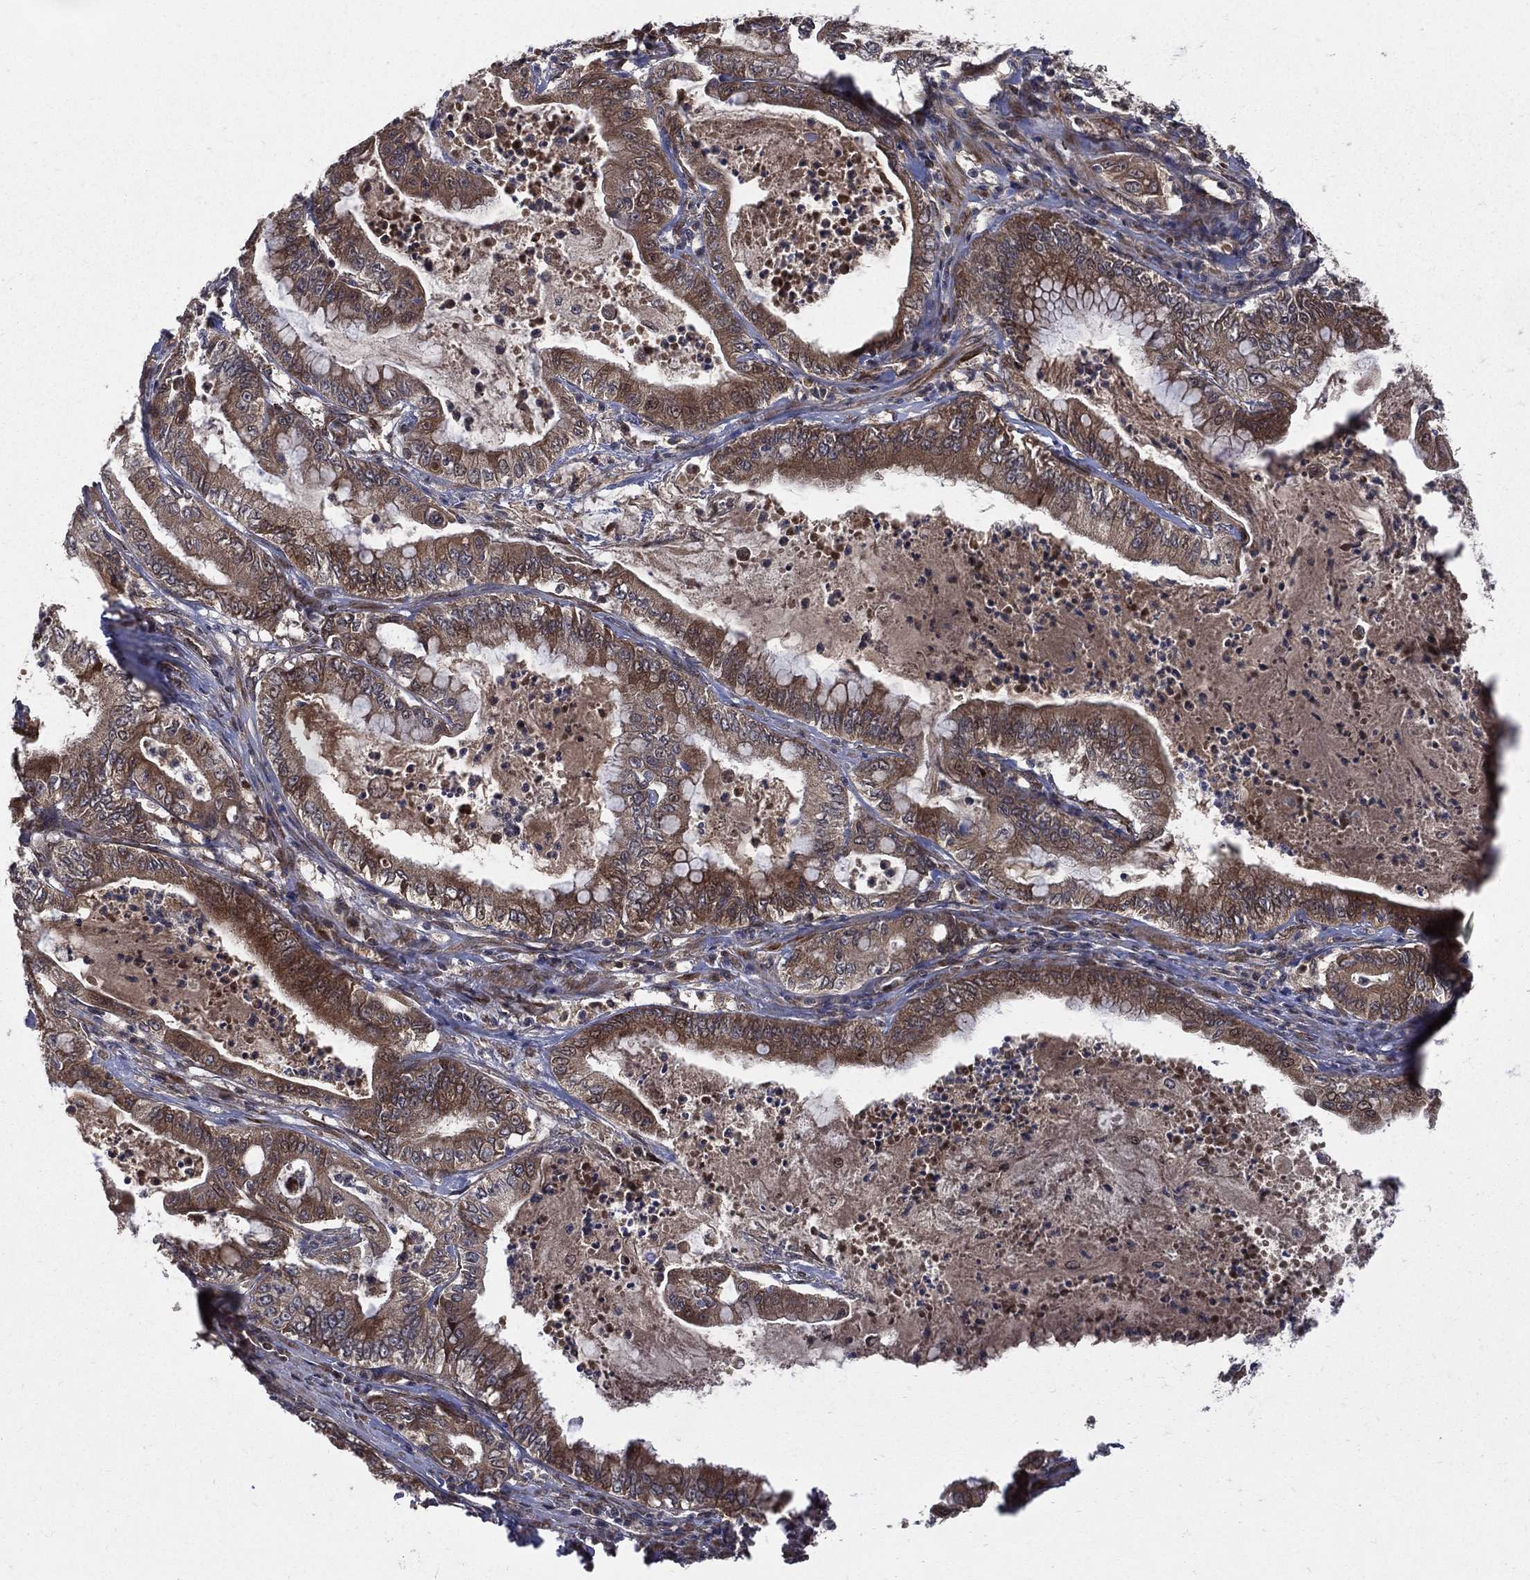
{"staining": {"intensity": "strong", "quantity": "25%-75%", "location": "cytoplasmic/membranous"}, "tissue": "pancreatic cancer", "cell_type": "Tumor cells", "image_type": "cancer", "snomed": [{"axis": "morphology", "description": "Adenocarcinoma, NOS"}, {"axis": "topography", "description": "Pancreas"}], "caption": "Immunohistochemistry (IHC) (DAB) staining of human pancreatic cancer (adenocarcinoma) reveals strong cytoplasmic/membranous protein expression in approximately 25%-75% of tumor cells.", "gene": "RAB11FIP4", "patient": {"sex": "male", "age": 71}}